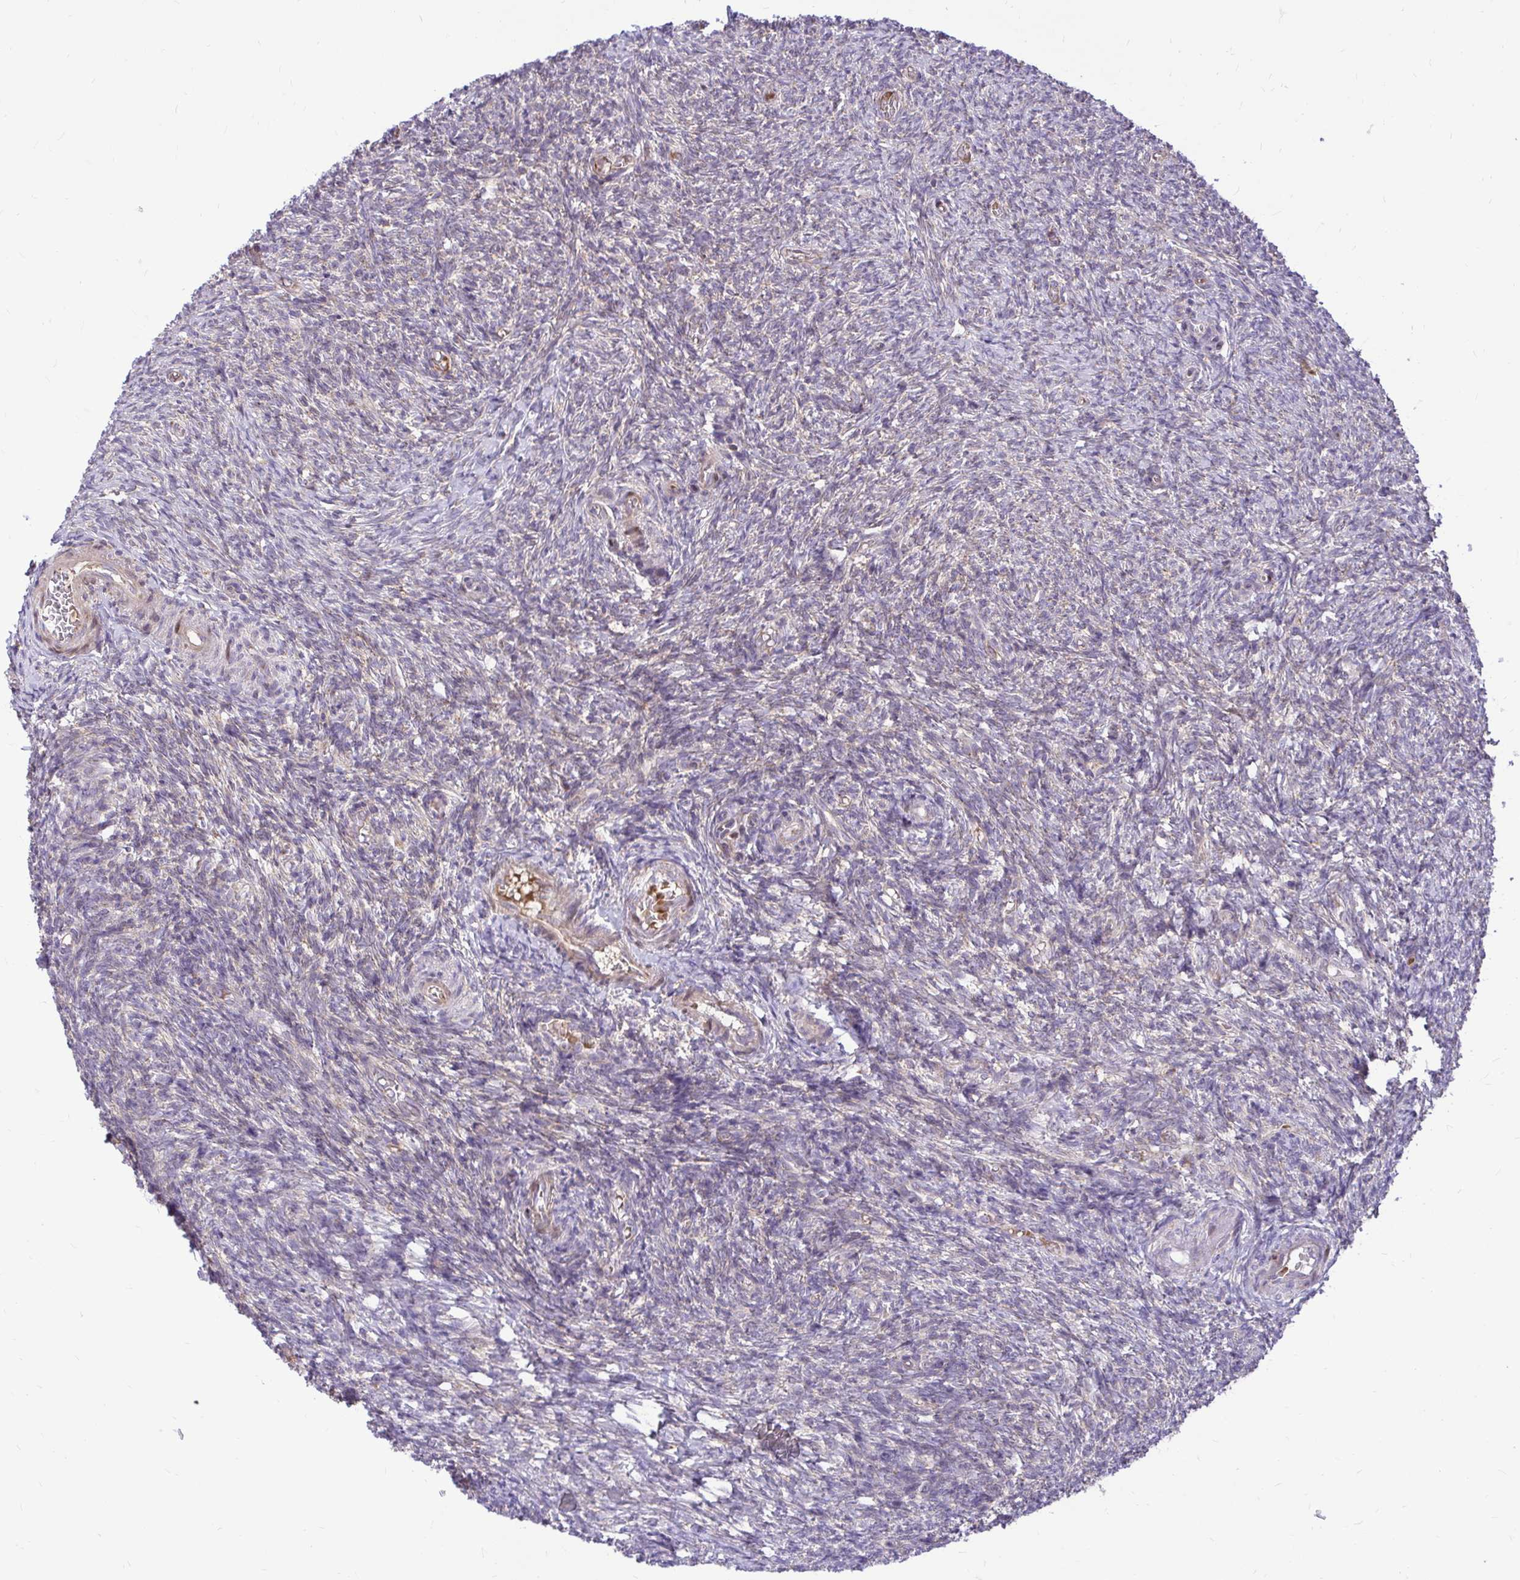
{"staining": {"intensity": "weak", "quantity": "<25%", "location": "cytoplasmic/membranous"}, "tissue": "ovary", "cell_type": "Ovarian stroma cells", "image_type": "normal", "snomed": [{"axis": "morphology", "description": "Normal tissue, NOS"}, {"axis": "topography", "description": "Ovary"}], "caption": "The immunohistochemistry photomicrograph has no significant staining in ovarian stroma cells of ovary.", "gene": "VTI1B", "patient": {"sex": "female", "age": 39}}